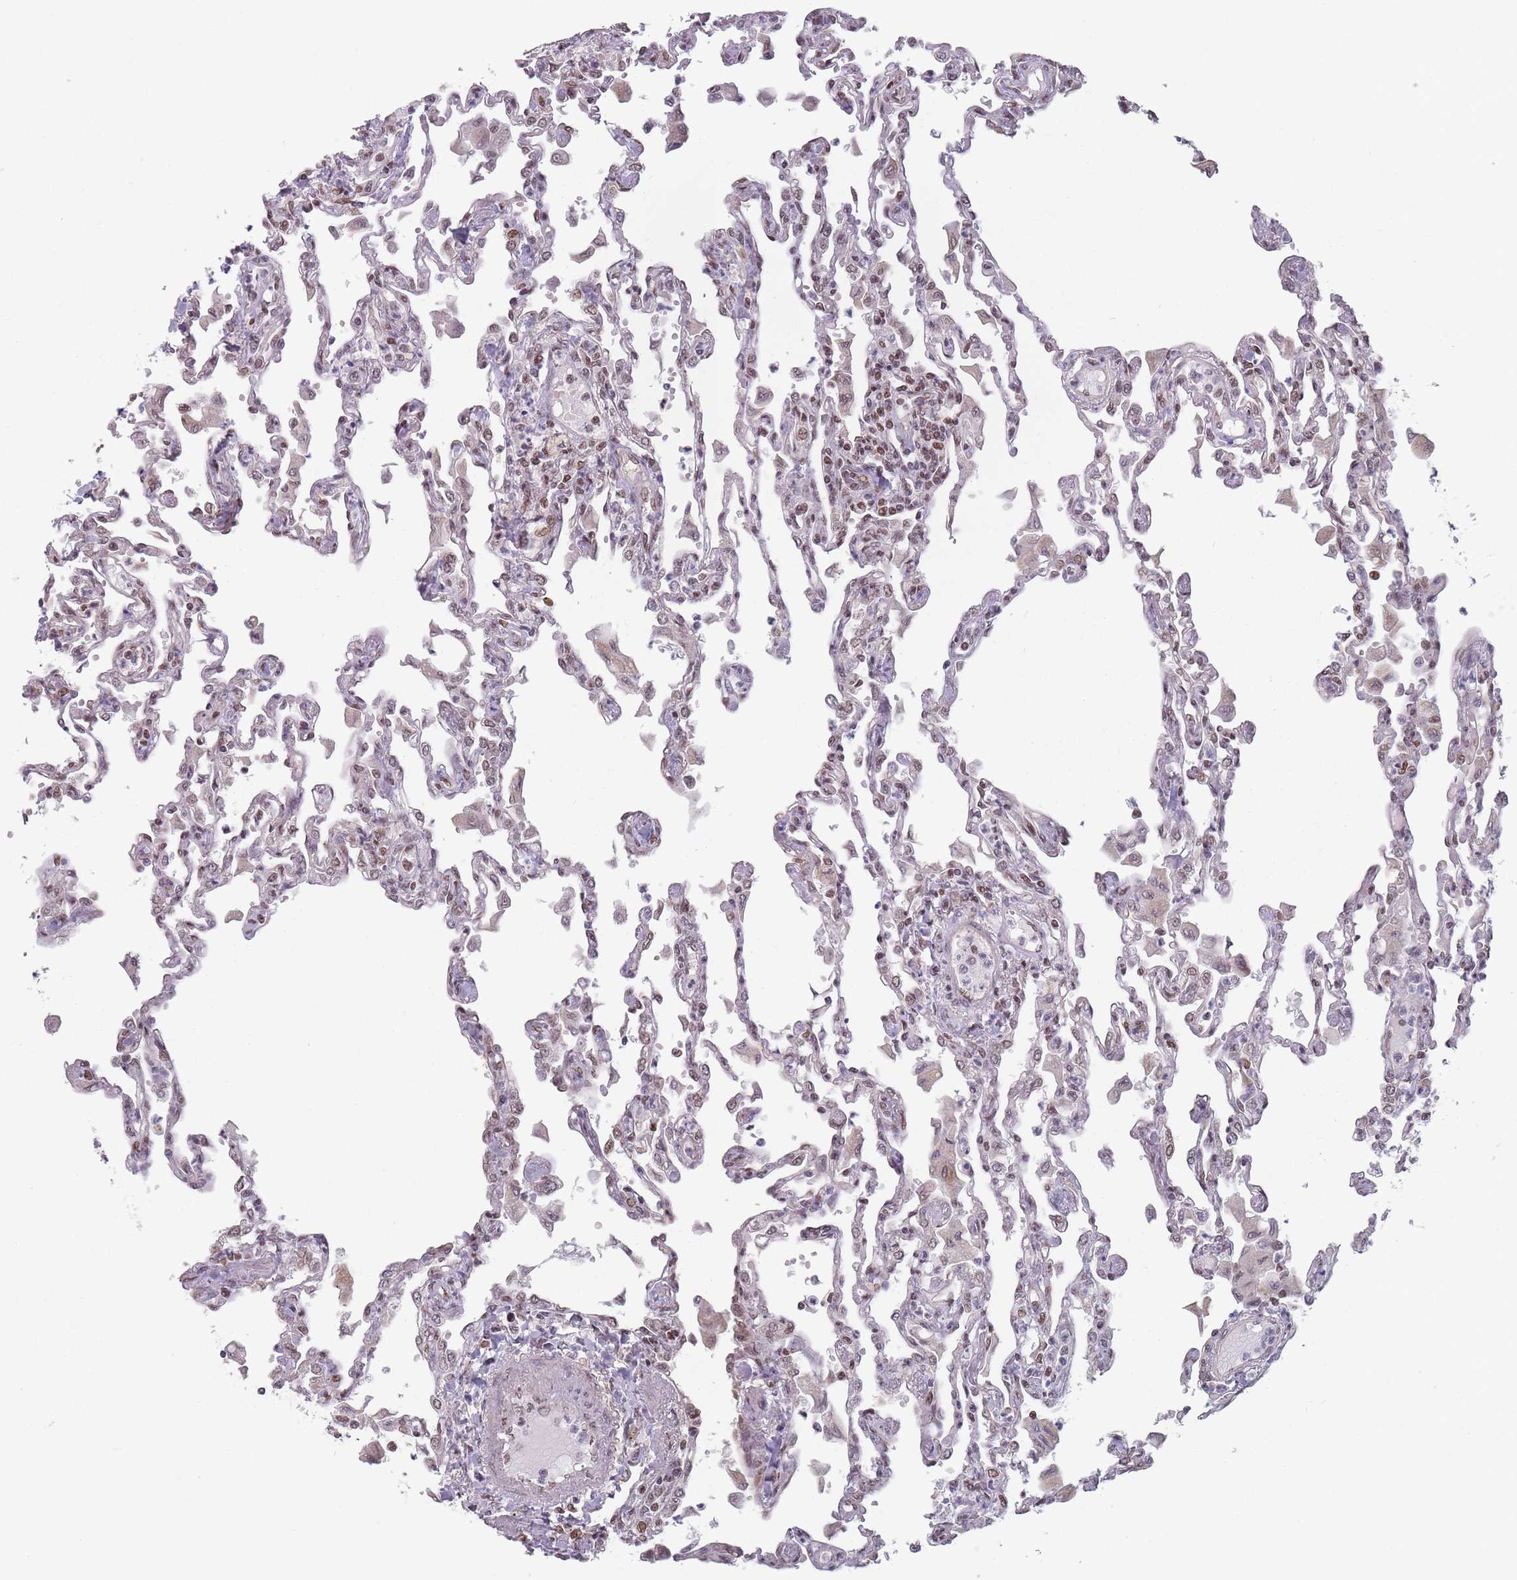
{"staining": {"intensity": "moderate", "quantity": "25%-75%", "location": "nuclear"}, "tissue": "lung", "cell_type": "Alveolar cells", "image_type": "normal", "snomed": [{"axis": "morphology", "description": "Normal tissue, NOS"}, {"axis": "topography", "description": "Bronchus"}, {"axis": "topography", "description": "Lung"}], "caption": "Immunohistochemical staining of normal human lung displays medium levels of moderate nuclear staining in approximately 25%-75% of alveolar cells. (DAB (3,3'-diaminobenzidine) IHC with brightfield microscopy, high magnification).", "gene": "SH3BGRL2", "patient": {"sex": "female", "age": 49}}